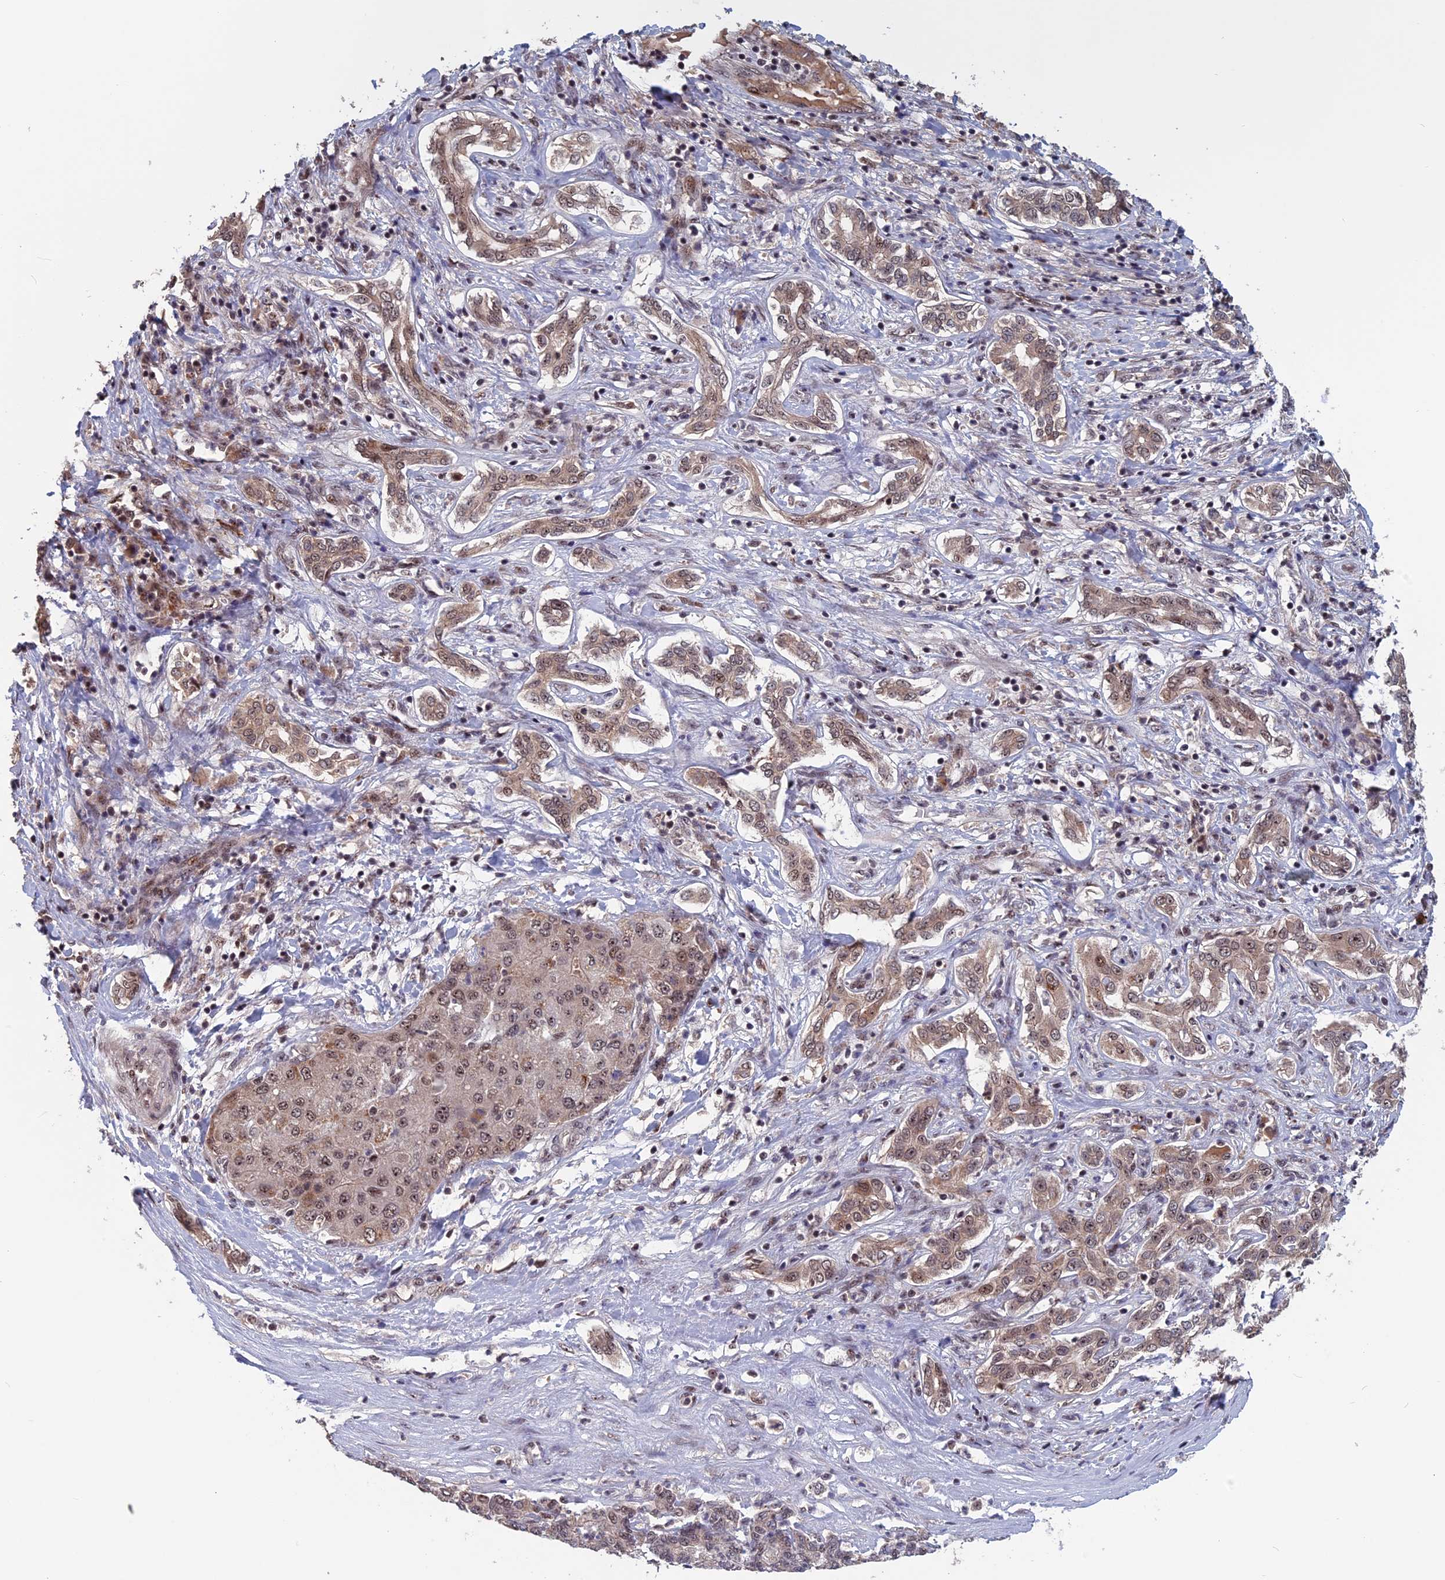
{"staining": {"intensity": "weak", "quantity": "25%-75%", "location": "cytoplasmic/membranous,nuclear"}, "tissue": "liver cancer", "cell_type": "Tumor cells", "image_type": "cancer", "snomed": [{"axis": "morphology", "description": "Carcinoma, Hepatocellular, NOS"}, {"axis": "topography", "description": "Liver"}], "caption": "Liver cancer (hepatocellular carcinoma) stained with a brown dye shows weak cytoplasmic/membranous and nuclear positive positivity in about 25%-75% of tumor cells.", "gene": "CACTIN", "patient": {"sex": "male", "age": 65}}